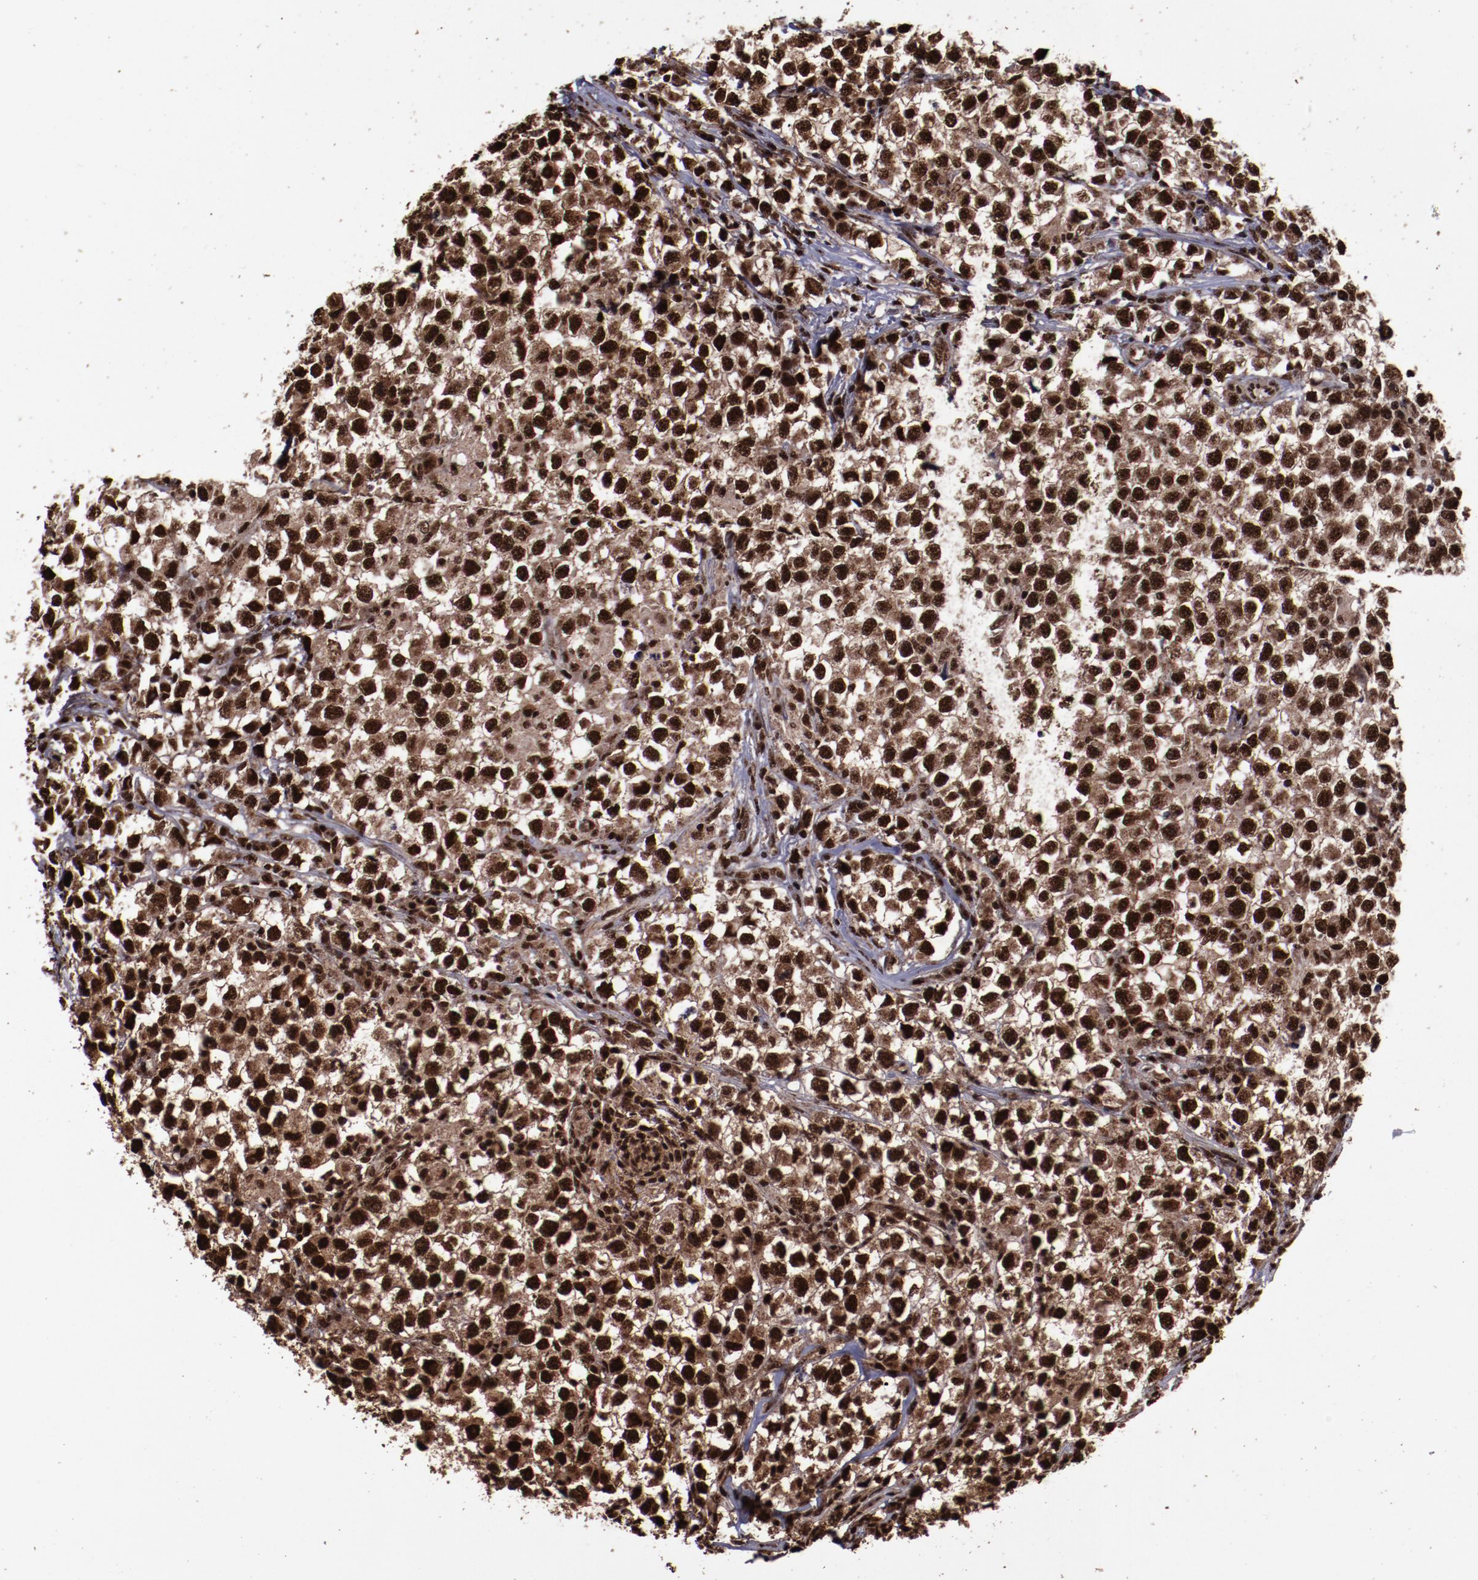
{"staining": {"intensity": "strong", "quantity": ">75%", "location": "cytoplasmic/membranous,nuclear"}, "tissue": "testis cancer", "cell_type": "Tumor cells", "image_type": "cancer", "snomed": [{"axis": "morphology", "description": "Seminoma, NOS"}, {"axis": "topography", "description": "Testis"}], "caption": "Brown immunohistochemical staining in human testis cancer demonstrates strong cytoplasmic/membranous and nuclear staining in approximately >75% of tumor cells. Nuclei are stained in blue.", "gene": "SNW1", "patient": {"sex": "male", "age": 33}}